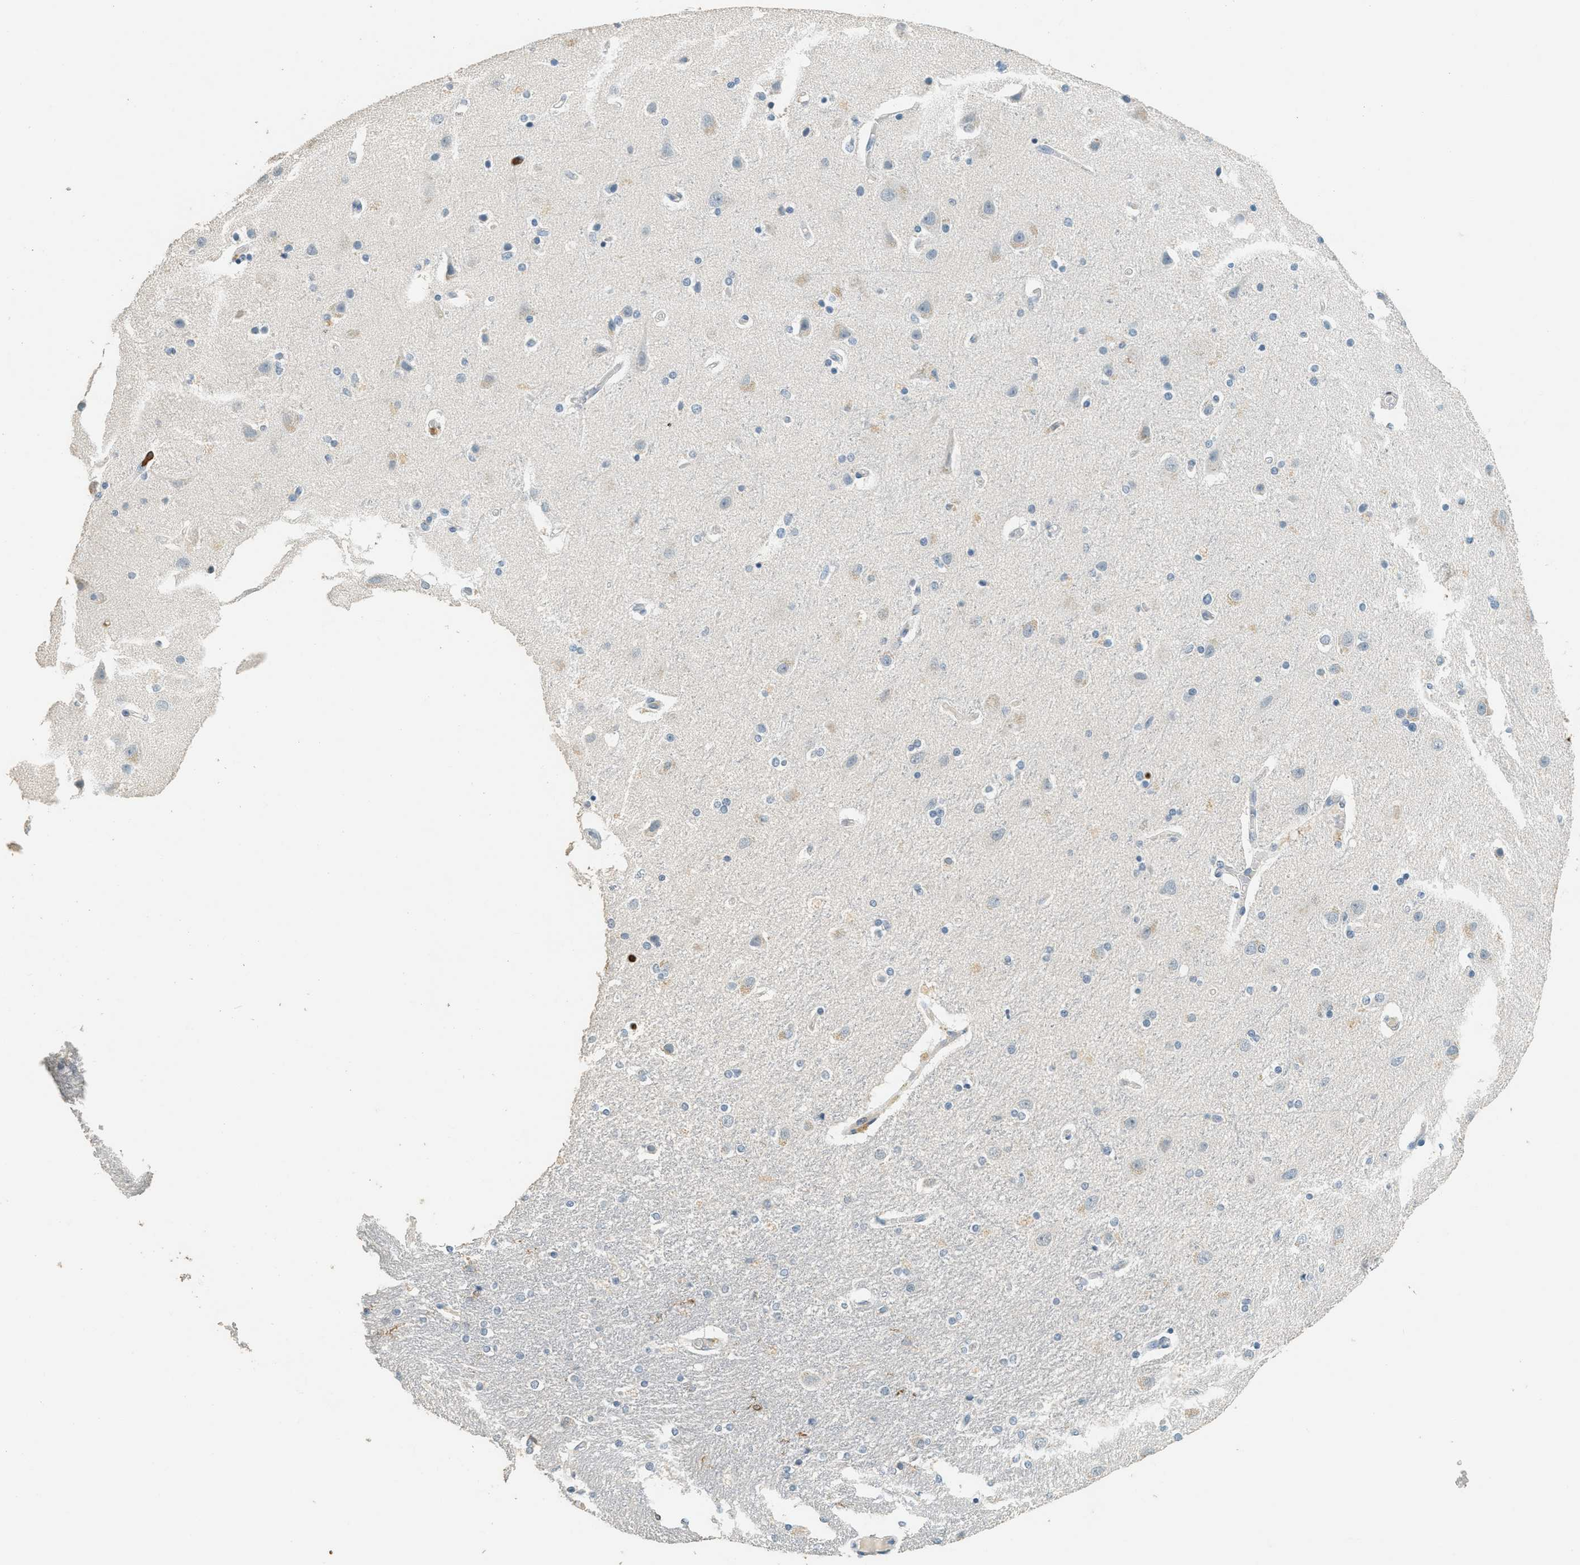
{"staining": {"intensity": "negative", "quantity": "none", "location": "none"}, "tissue": "caudate", "cell_type": "Glial cells", "image_type": "normal", "snomed": [{"axis": "morphology", "description": "Normal tissue, NOS"}, {"axis": "topography", "description": "Lateral ventricle wall"}], "caption": "IHC histopathology image of normal human caudate stained for a protein (brown), which displays no positivity in glial cells.", "gene": "LSP1", "patient": {"sex": "female", "age": 54}}